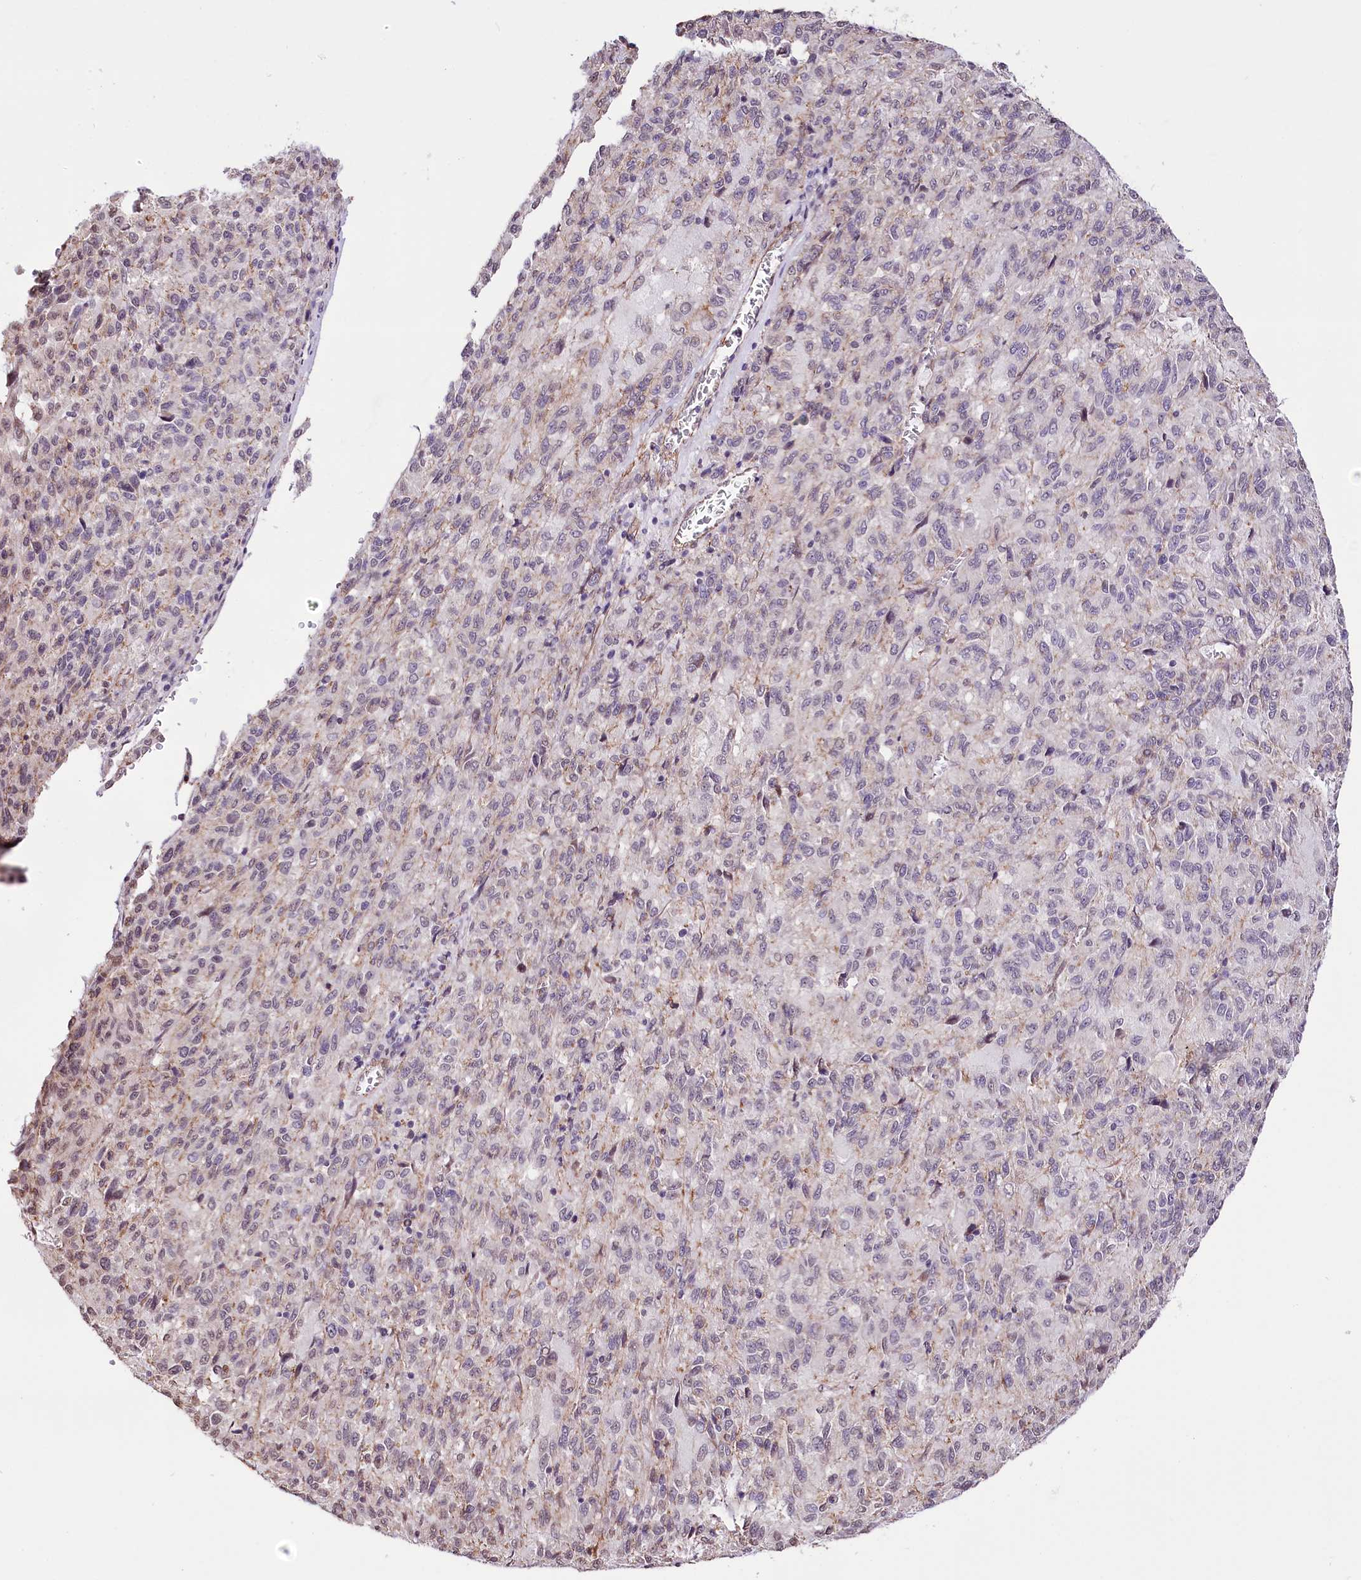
{"staining": {"intensity": "negative", "quantity": "none", "location": "none"}, "tissue": "melanoma", "cell_type": "Tumor cells", "image_type": "cancer", "snomed": [{"axis": "morphology", "description": "Malignant melanoma, Metastatic site"}, {"axis": "topography", "description": "Lung"}], "caption": "DAB (3,3'-diaminobenzidine) immunohistochemical staining of human malignant melanoma (metastatic site) shows no significant expression in tumor cells.", "gene": "ST7", "patient": {"sex": "male", "age": 64}}